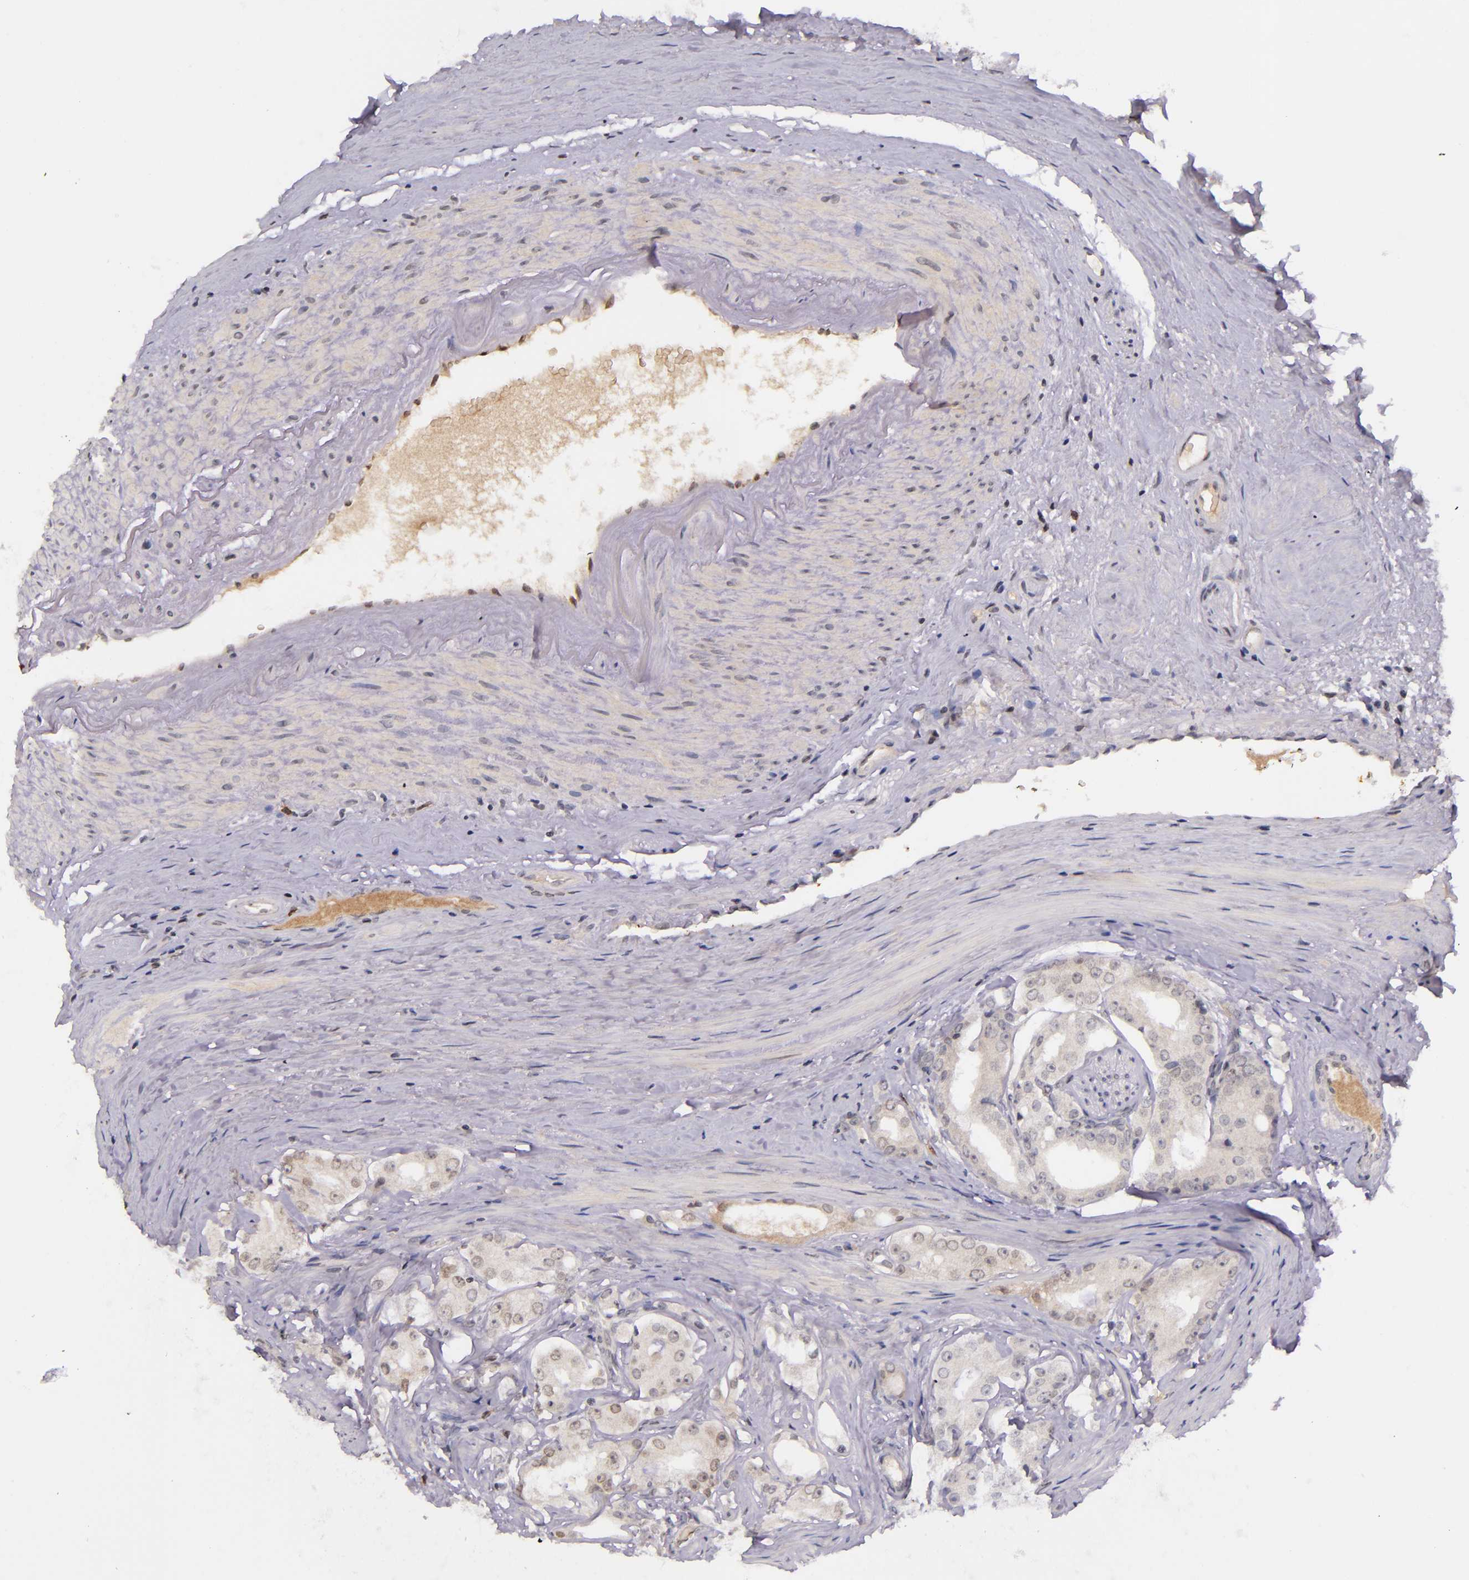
{"staining": {"intensity": "weak", "quantity": "25%-75%", "location": "cytoplasmic/membranous"}, "tissue": "prostate cancer", "cell_type": "Tumor cells", "image_type": "cancer", "snomed": [{"axis": "morphology", "description": "Adenocarcinoma, High grade"}, {"axis": "topography", "description": "Prostate"}], "caption": "Immunohistochemical staining of human prostate cancer exhibits weak cytoplasmic/membranous protein staining in about 25%-75% of tumor cells. Ihc stains the protein in brown and the nuclei are stained blue.", "gene": "SELL", "patient": {"sex": "male", "age": 68}}